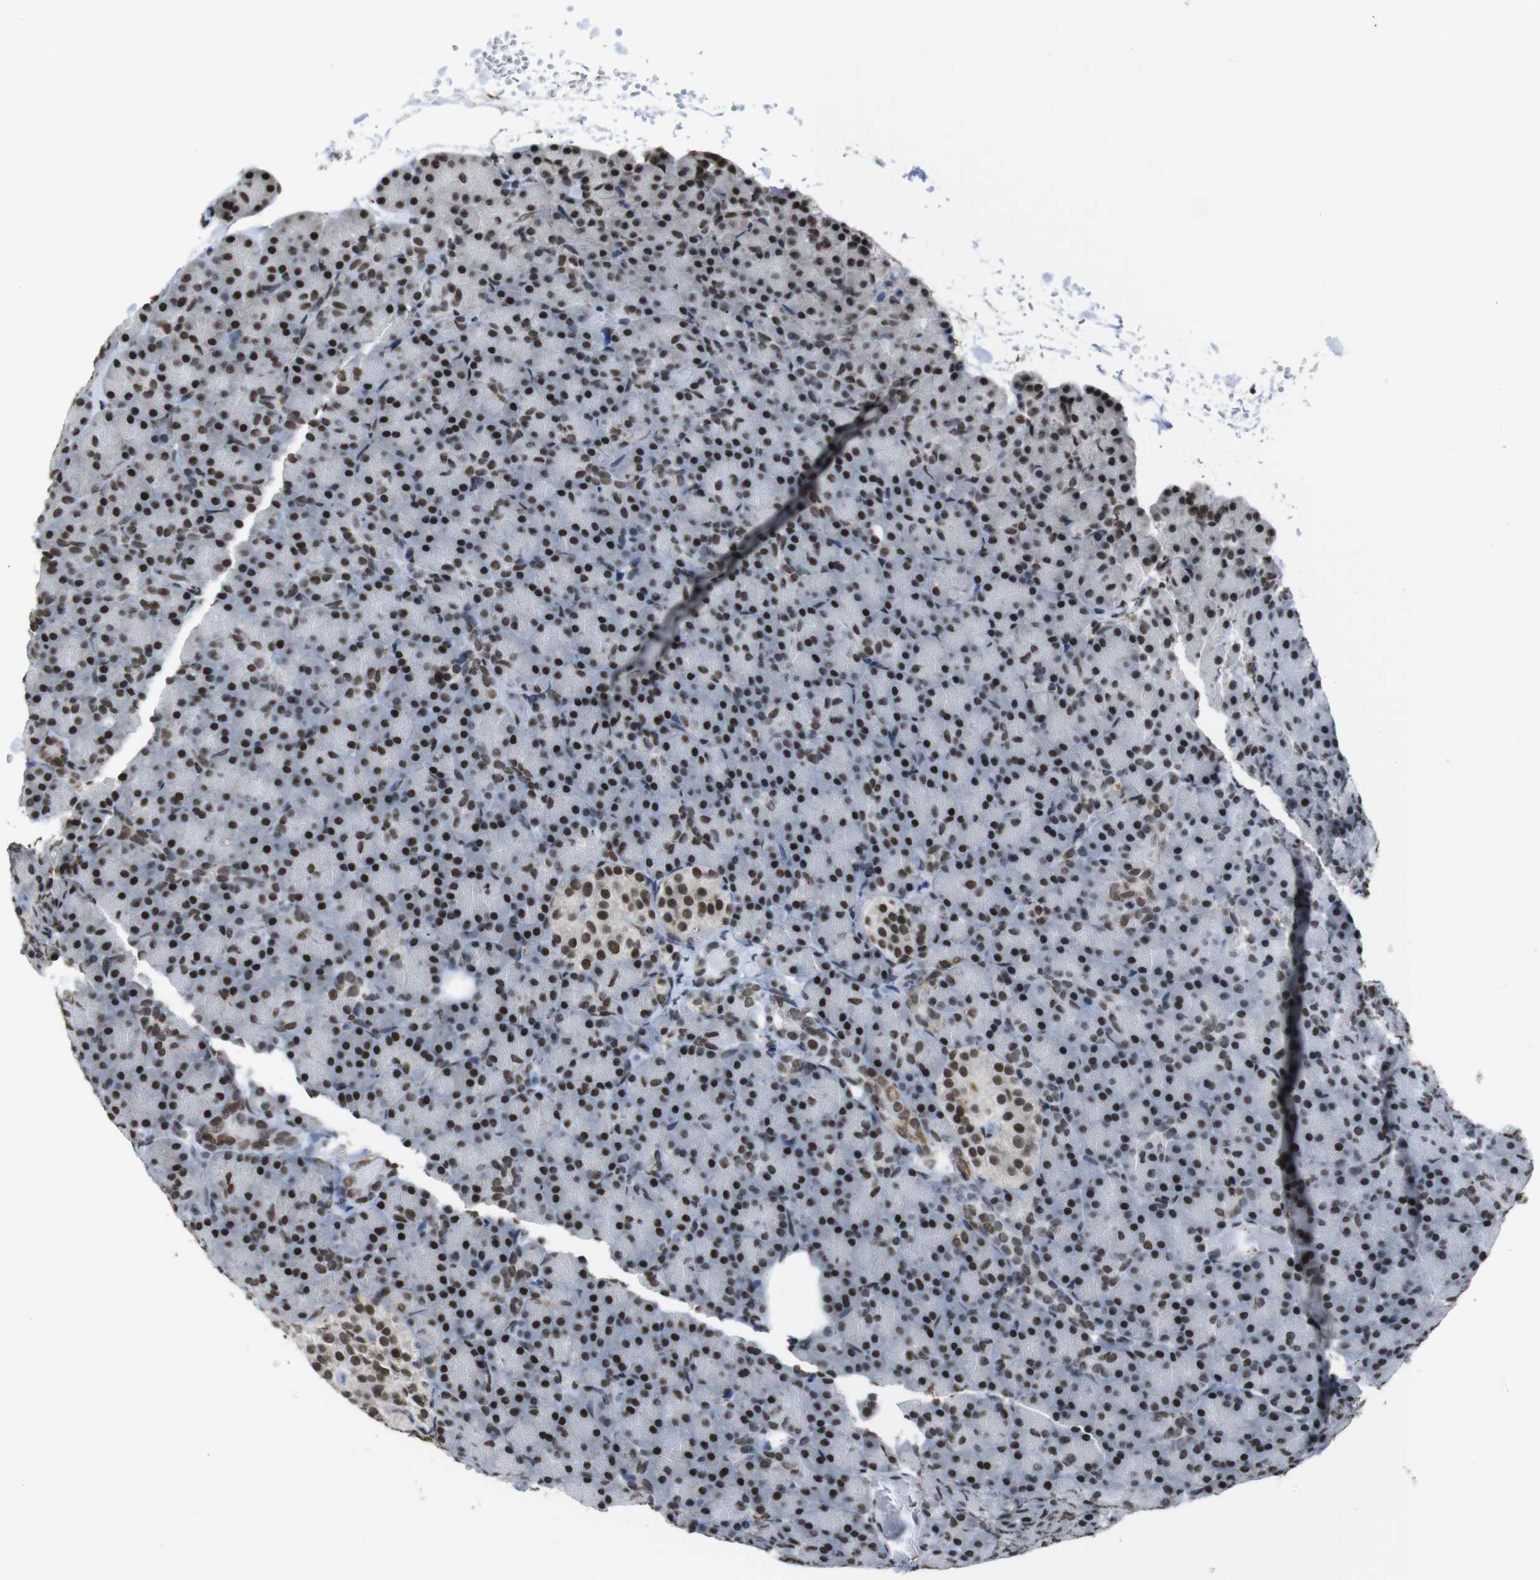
{"staining": {"intensity": "strong", "quantity": ">75%", "location": "nuclear"}, "tissue": "pancreas", "cell_type": "Exocrine glandular cells", "image_type": "normal", "snomed": [{"axis": "morphology", "description": "Normal tissue, NOS"}, {"axis": "topography", "description": "Pancreas"}], "caption": "Exocrine glandular cells demonstrate high levels of strong nuclear staining in approximately >75% of cells in unremarkable pancreas.", "gene": "ROMO1", "patient": {"sex": "female", "age": 43}}